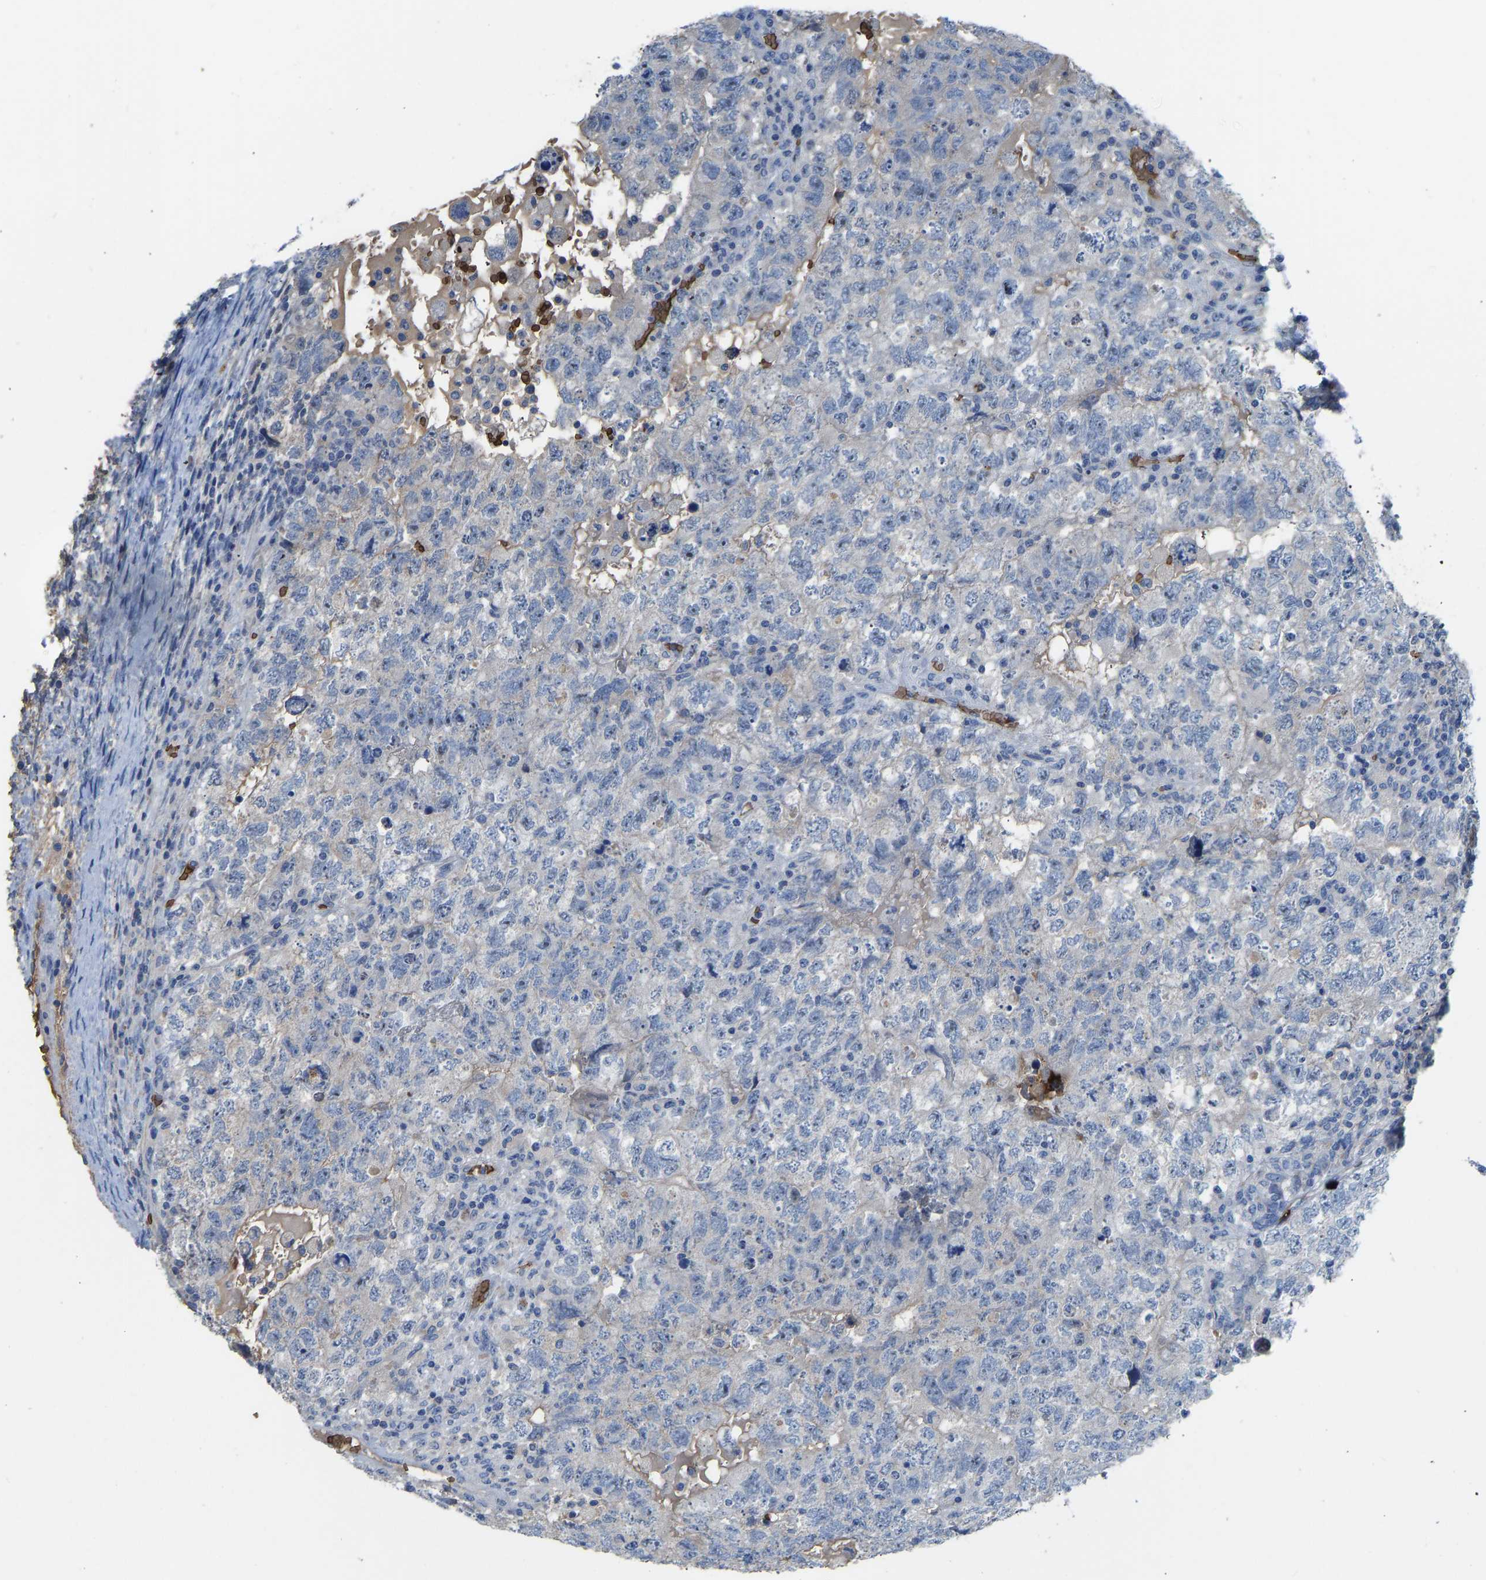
{"staining": {"intensity": "negative", "quantity": "none", "location": "none"}, "tissue": "testis cancer", "cell_type": "Tumor cells", "image_type": "cancer", "snomed": [{"axis": "morphology", "description": "Carcinoma, Embryonal, NOS"}, {"axis": "topography", "description": "Testis"}], "caption": "Immunohistochemistry histopathology image of embryonal carcinoma (testis) stained for a protein (brown), which exhibits no positivity in tumor cells. (Brightfield microscopy of DAB (3,3'-diaminobenzidine) immunohistochemistry at high magnification).", "gene": "PIGS", "patient": {"sex": "male", "age": 36}}